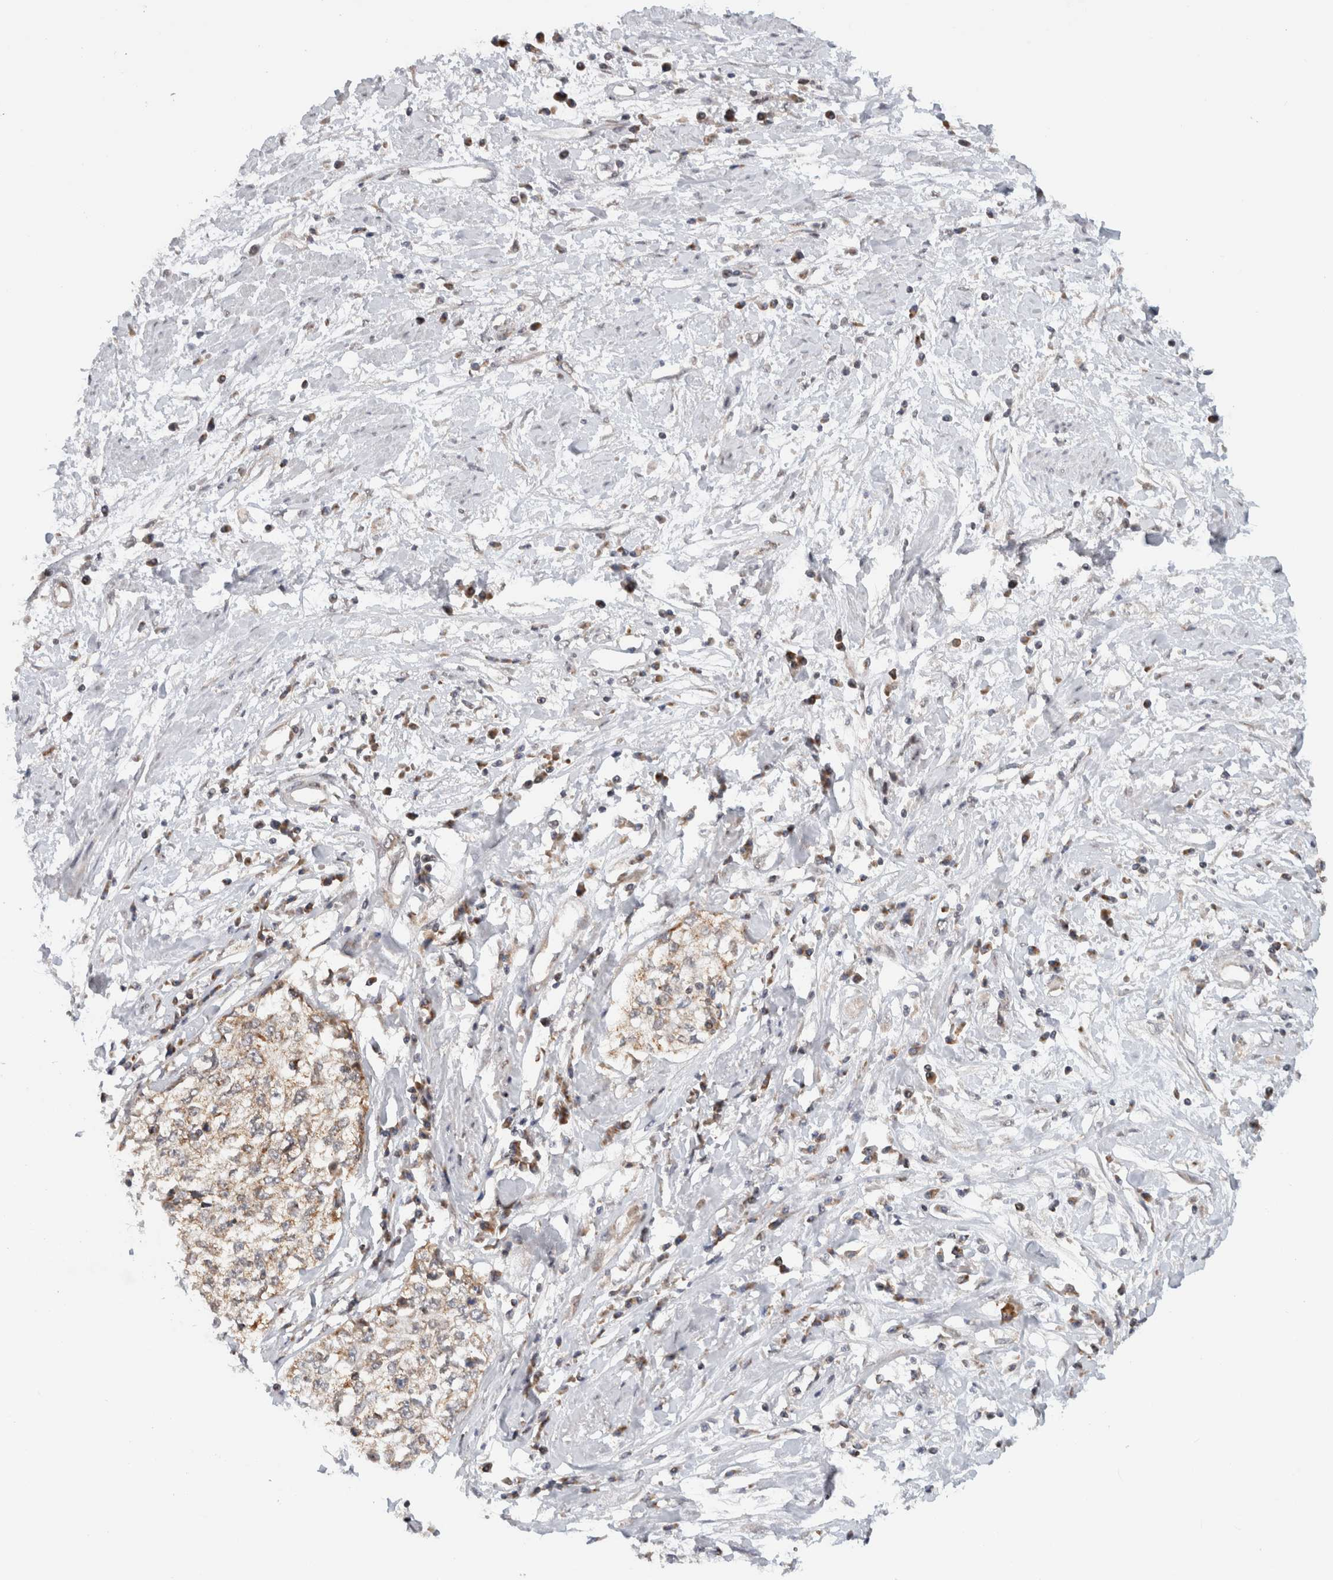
{"staining": {"intensity": "weak", "quantity": "25%-75%", "location": "cytoplasmic/membranous"}, "tissue": "cervical cancer", "cell_type": "Tumor cells", "image_type": "cancer", "snomed": [{"axis": "morphology", "description": "Squamous cell carcinoma, NOS"}, {"axis": "topography", "description": "Cervix"}], "caption": "Brown immunohistochemical staining in human cervical cancer (squamous cell carcinoma) reveals weak cytoplasmic/membranous staining in approximately 25%-75% of tumor cells. The staining is performed using DAB (3,3'-diaminobenzidine) brown chromogen to label protein expression. The nuclei are counter-stained blue using hematoxylin.", "gene": "CMC2", "patient": {"sex": "female", "age": 57}}